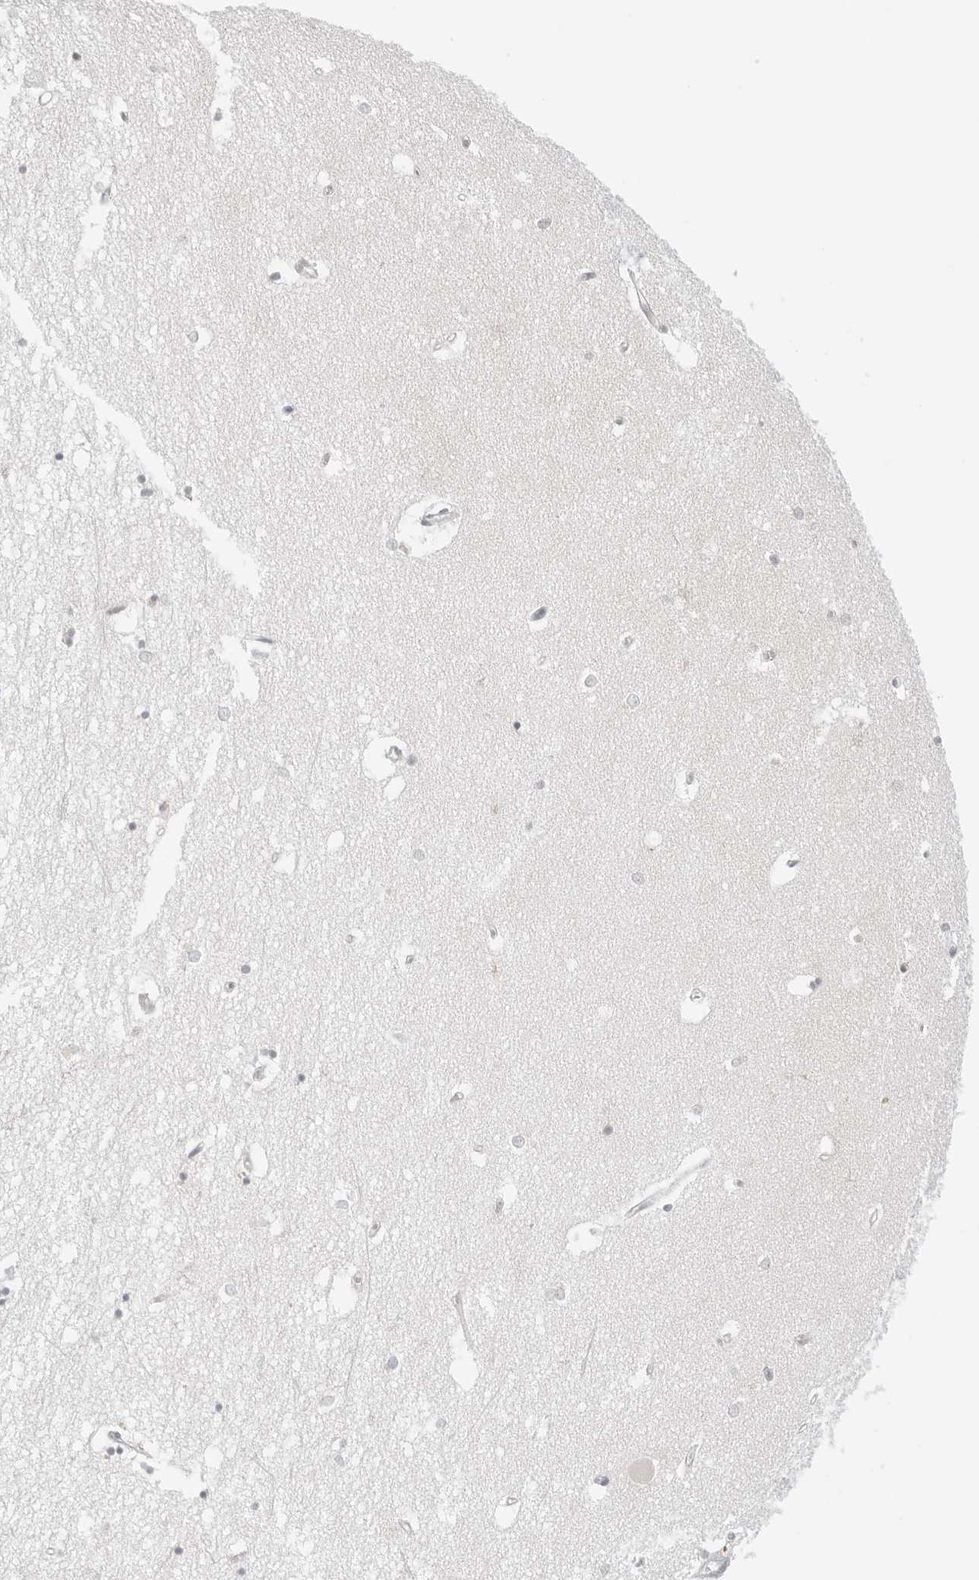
{"staining": {"intensity": "weak", "quantity": "<25%", "location": "cytoplasmic/membranous,nuclear"}, "tissue": "hippocampus", "cell_type": "Glial cells", "image_type": "normal", "snomed": [{"axis": "morphology", "description": "Normal tissue, NOS"}, {"axis": "topography", "description": "Hippocampus"}], "caption": "Hippocampus stained for a protein using immunohistochemistry (IHC) reveals no staining glial cells.", "gene": "NUDC", "patient": {"sex": "male", "age": 70}}